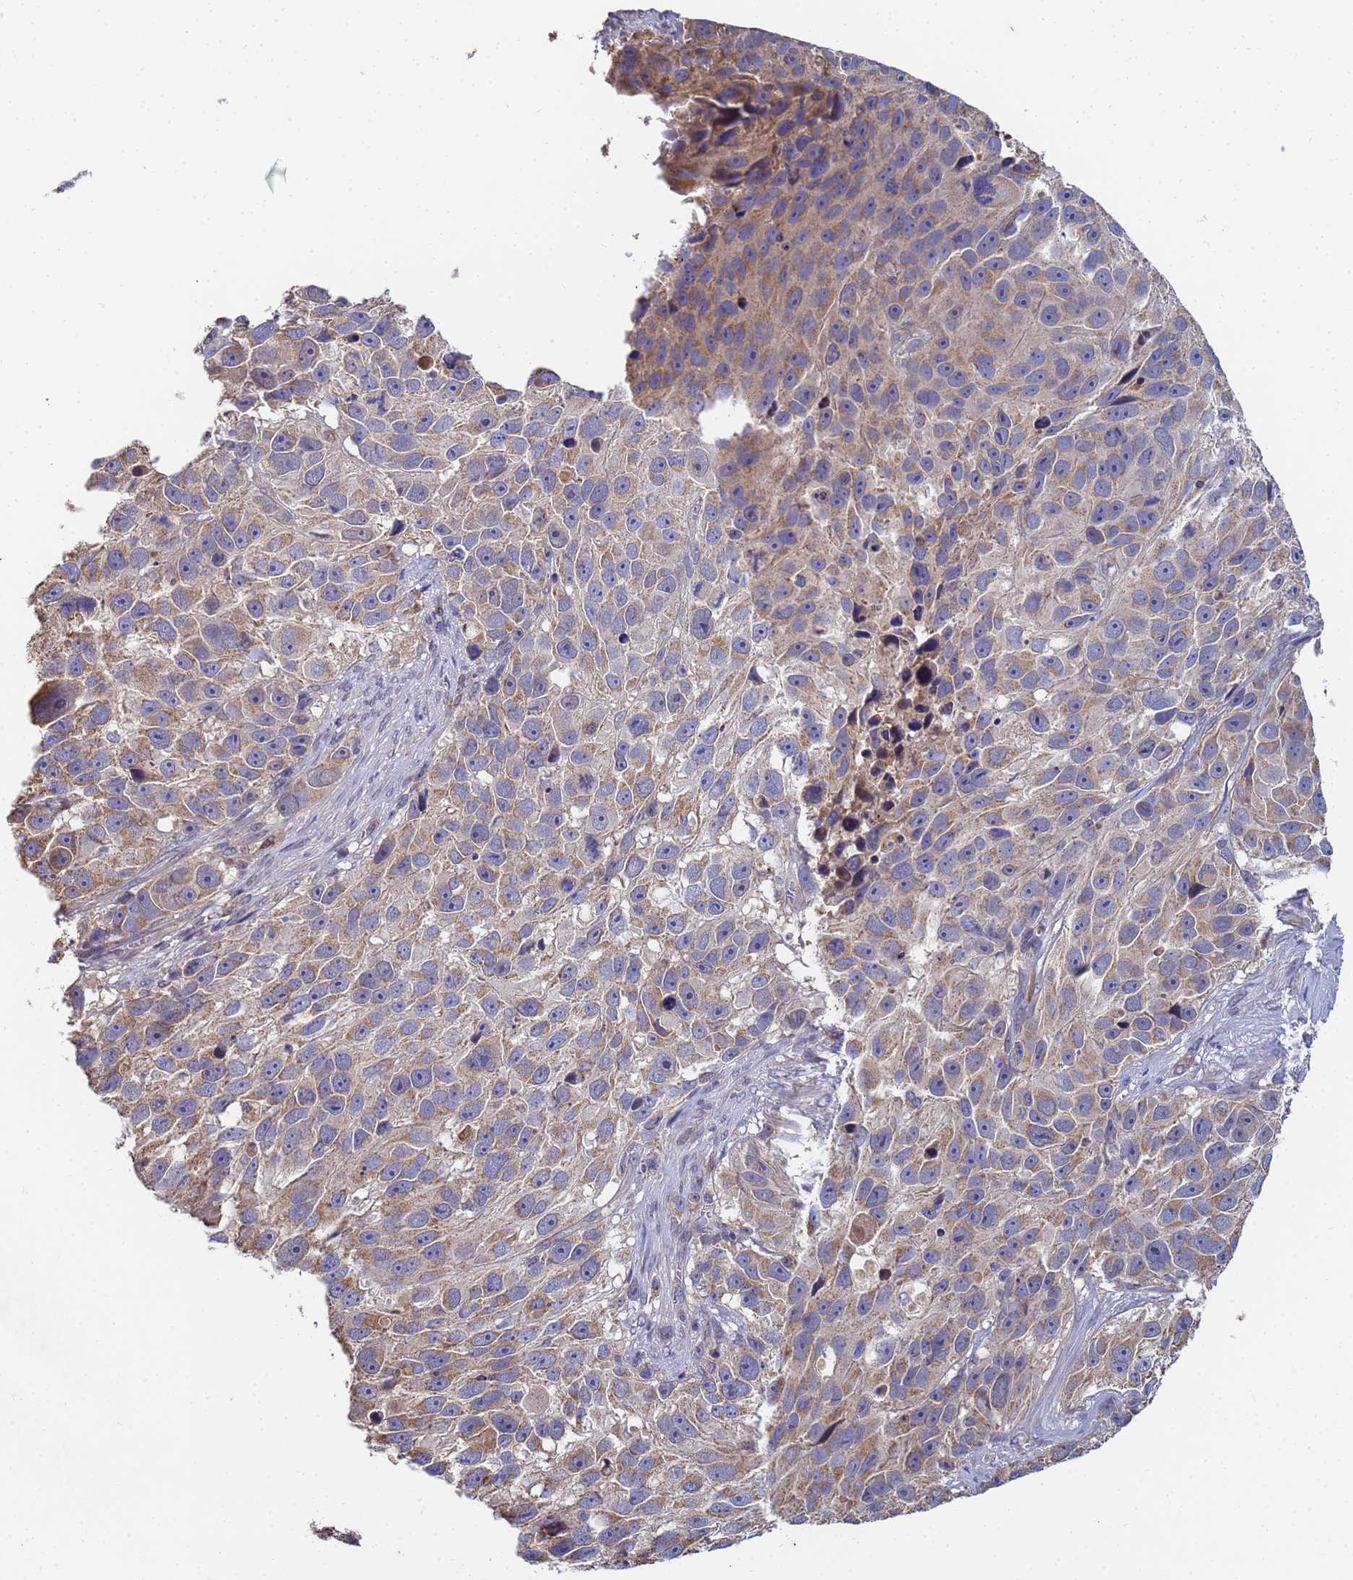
{"staining": {"intensity": "weak", "quantity": "25%-75%", "location": "cytoplasmic/membranous"}, "tissue": "melanoma", "cell_type": "Tumor cells", "image_type": "cancer", "snomed": [{"axis": "morphology", "description": "Malignant melanoma, NOS"}, {"axis": "topography", "description": "Skin"}], "caption": "Protein expression analysis of malignant melanoma reveals weak cytoplasmic/membranous staining in approximately 25%-75% of tumor cells. (DAB IHC with brightfield microscopy, high magnification).", "gene": "C5orf34", "patient": {"sex": "male", "age": 84}}